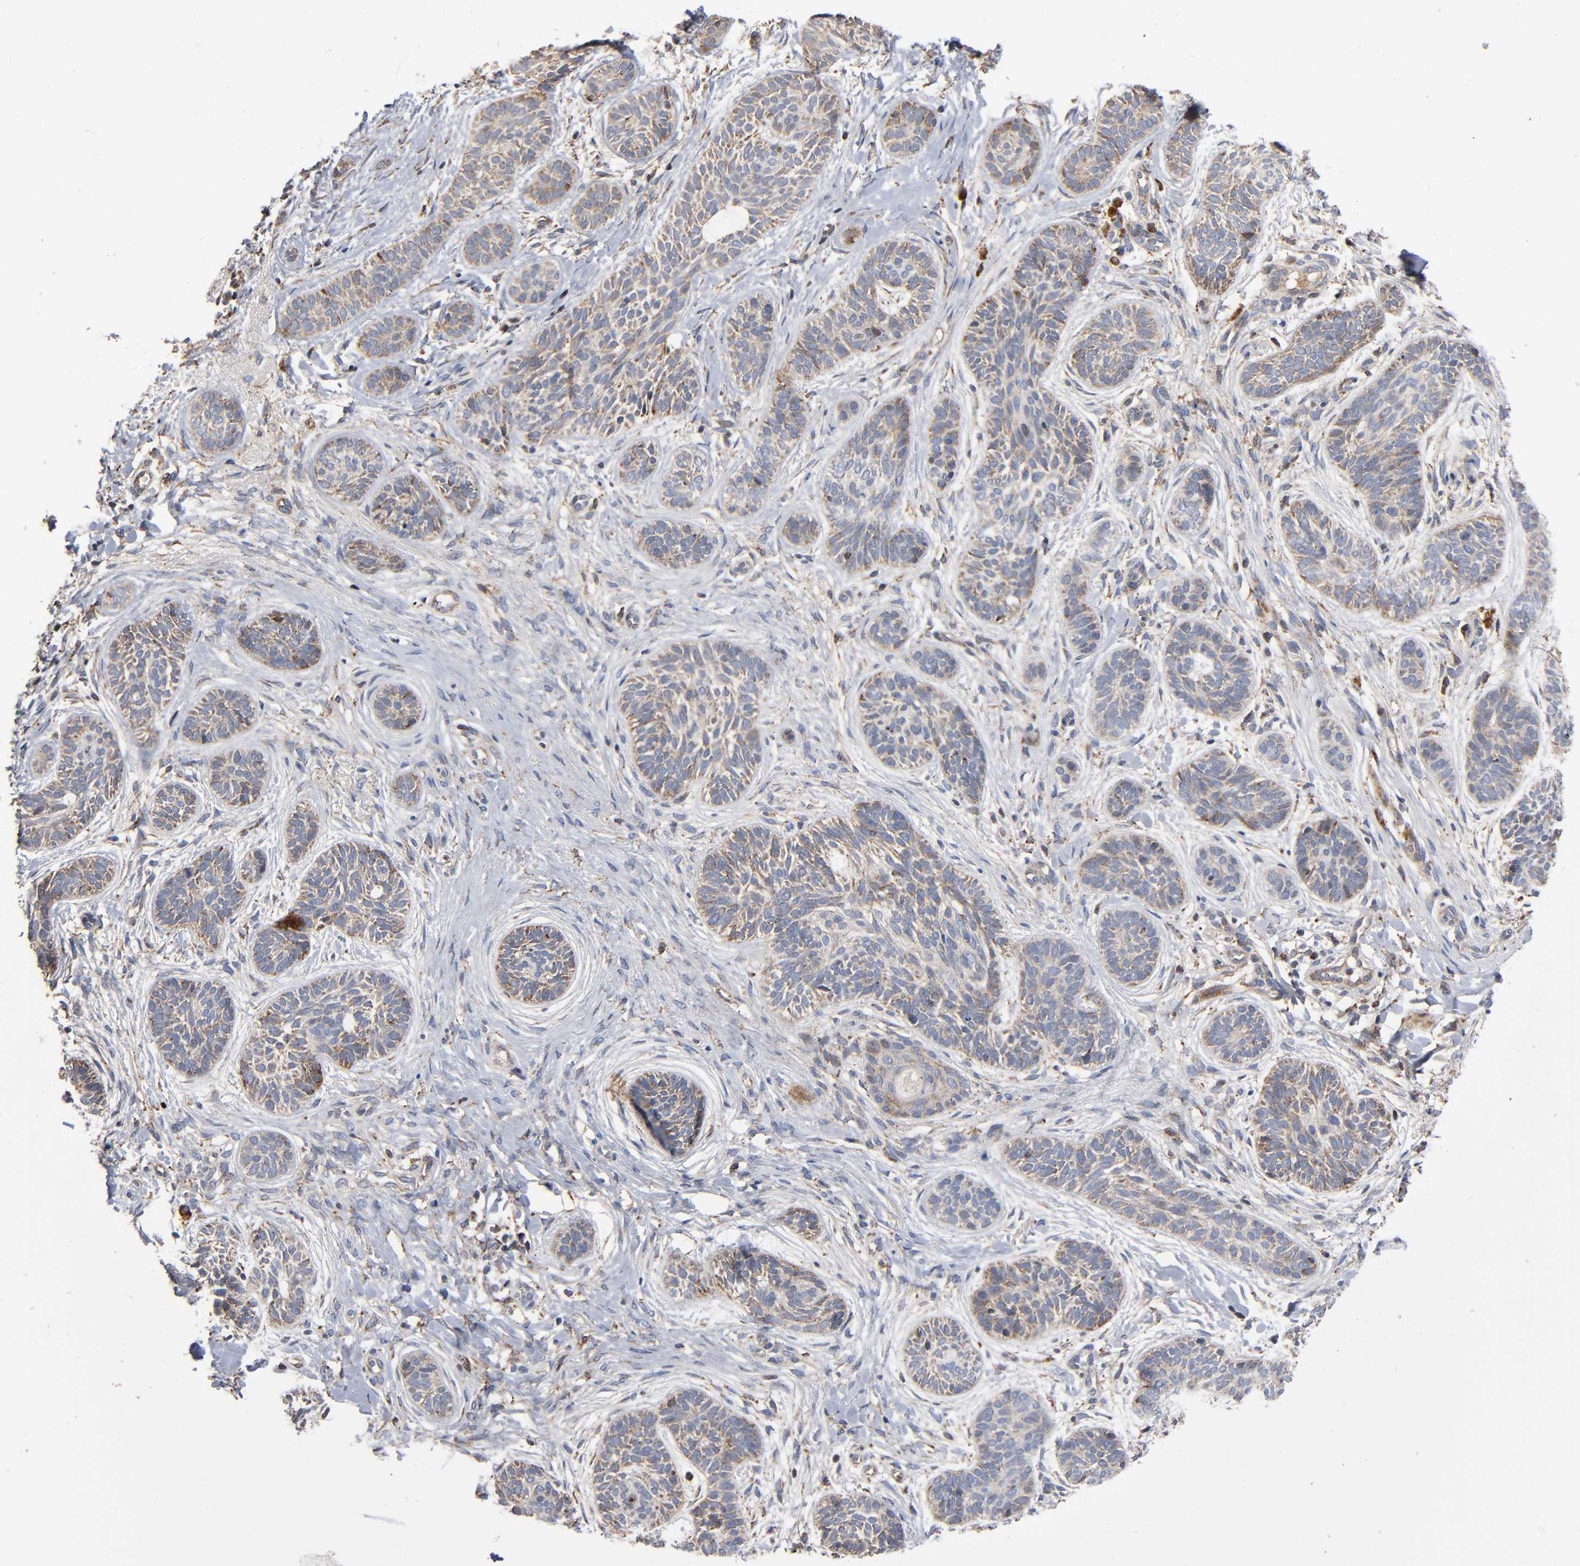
{"staining": {"intensity": "weak", "quantity": ">75%", "location": "cytoplasmic/membranous"}, "tissue": "skin cancer", "cell_type": "Tumor cells", "image_type": "cancer", "snomed": [{"axis": "morphology", "description": "Normal tissue, NOS"}, {"axis": "morphology", "description": "Basal cell carcinoma"}, {"axis": "topography", "description": "Skin"}], "caption": "Immunohistochemical staining of human skin cancer (basal cell carcinoma) reveals low levels of weak cytoplasmic/membranous expression in approximately >75% of tumor cells.", "gene": "MAP3K1", "patient": {"sex": "male", "age": 63}}